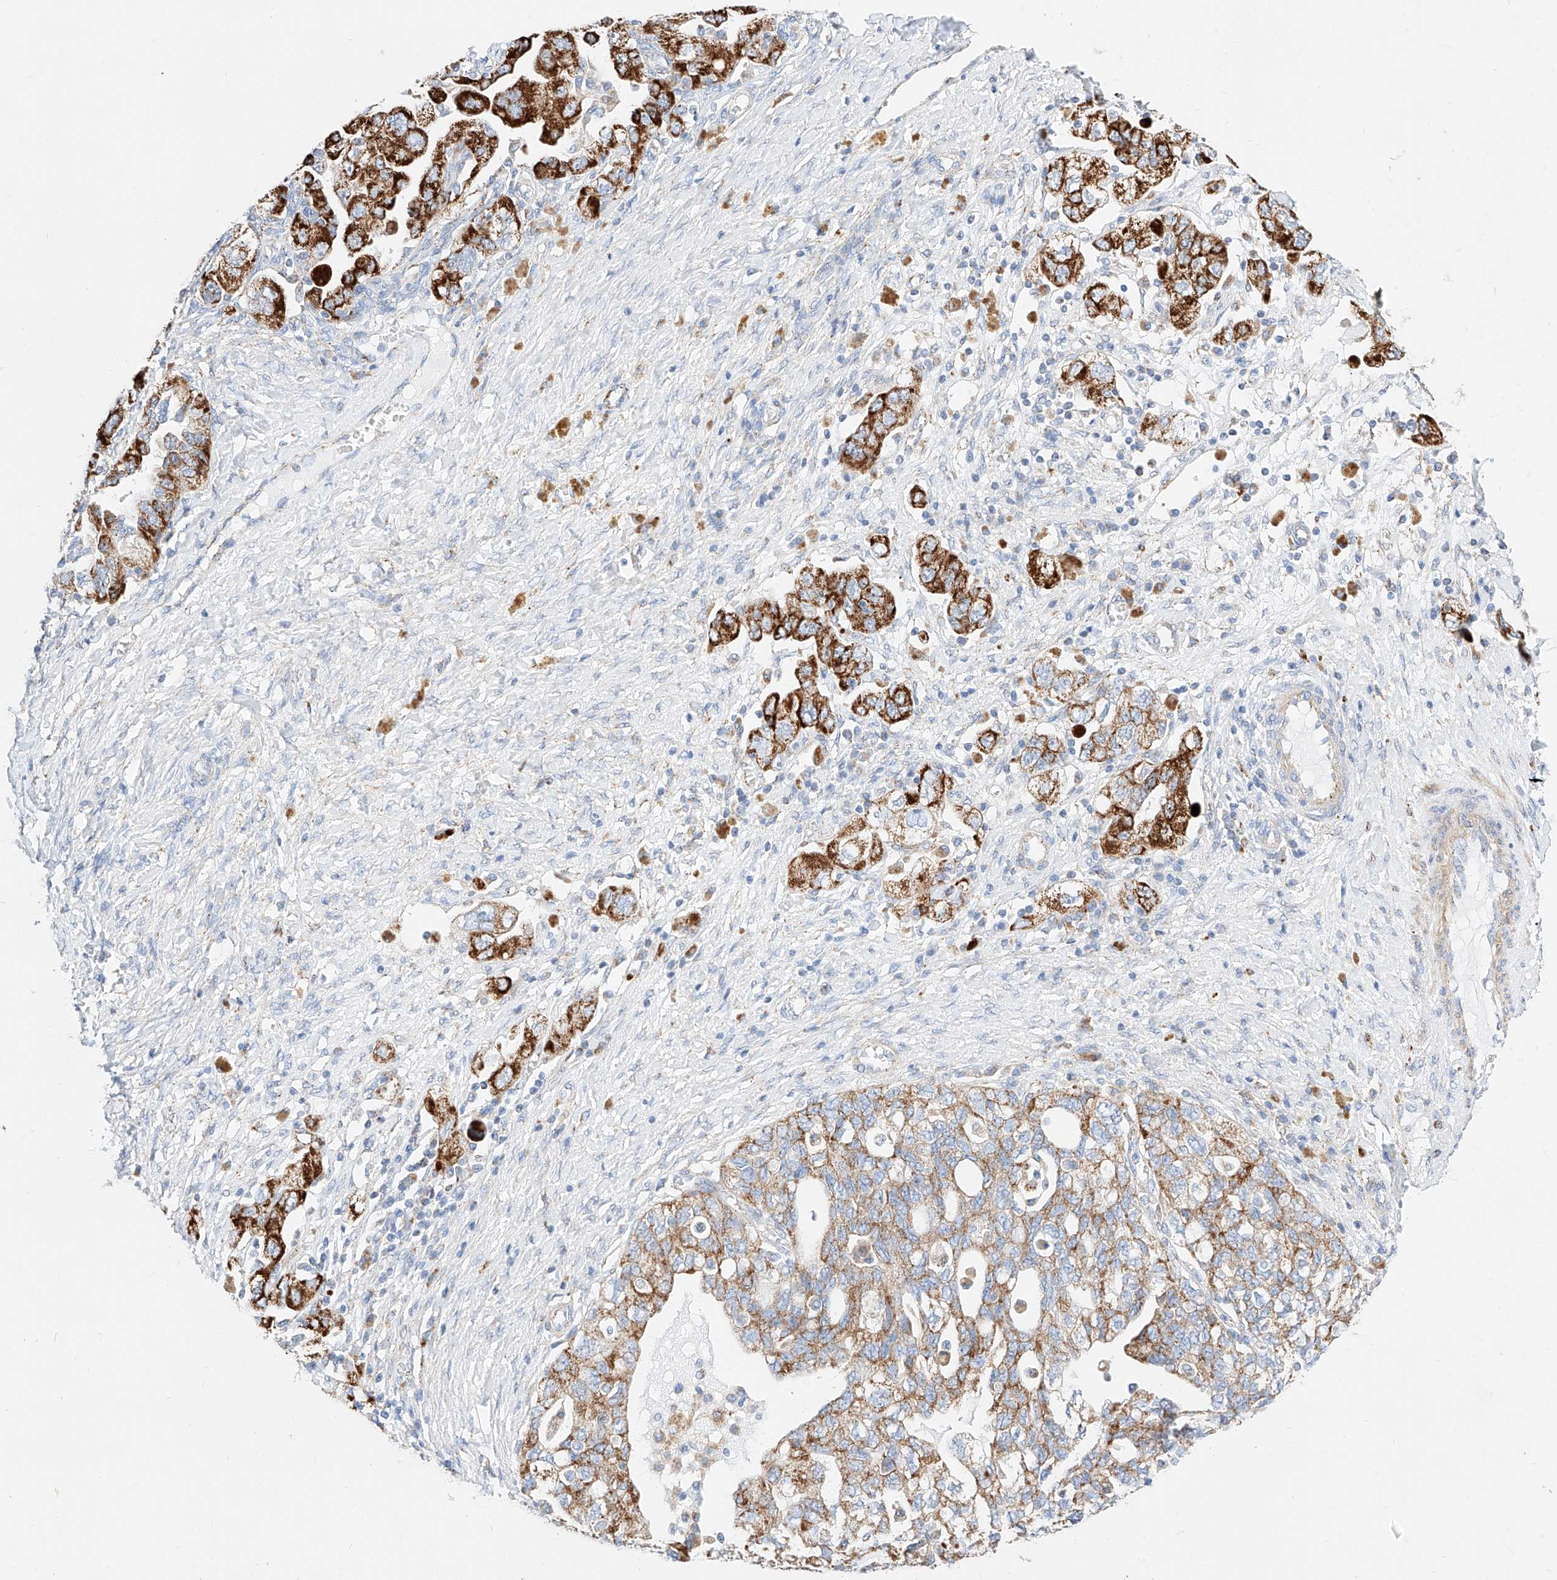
{"staining": {"intensity": "strong", "quantity": ">75%", "location": "cytoplasmic/membranous"}, "tissue": "ovarian cancer", "cell_type": "Tumor cells", "image_type": "cancer", "snomed": [{"axis": "morphology", "description": "Carcinoma, NOS"}, {"axis": "morphology", "description": "Cystadenocarcinoma, serous, NOS"}, {"axis": "topography", "description": "Ovary"}], "caption": "Ovarian cancer stained for a protein shows strong cytoplasmic/membranous positivity in tumor cells.", "gene": "C6orf62", "patient": {"sex": "female", "age": 69}}